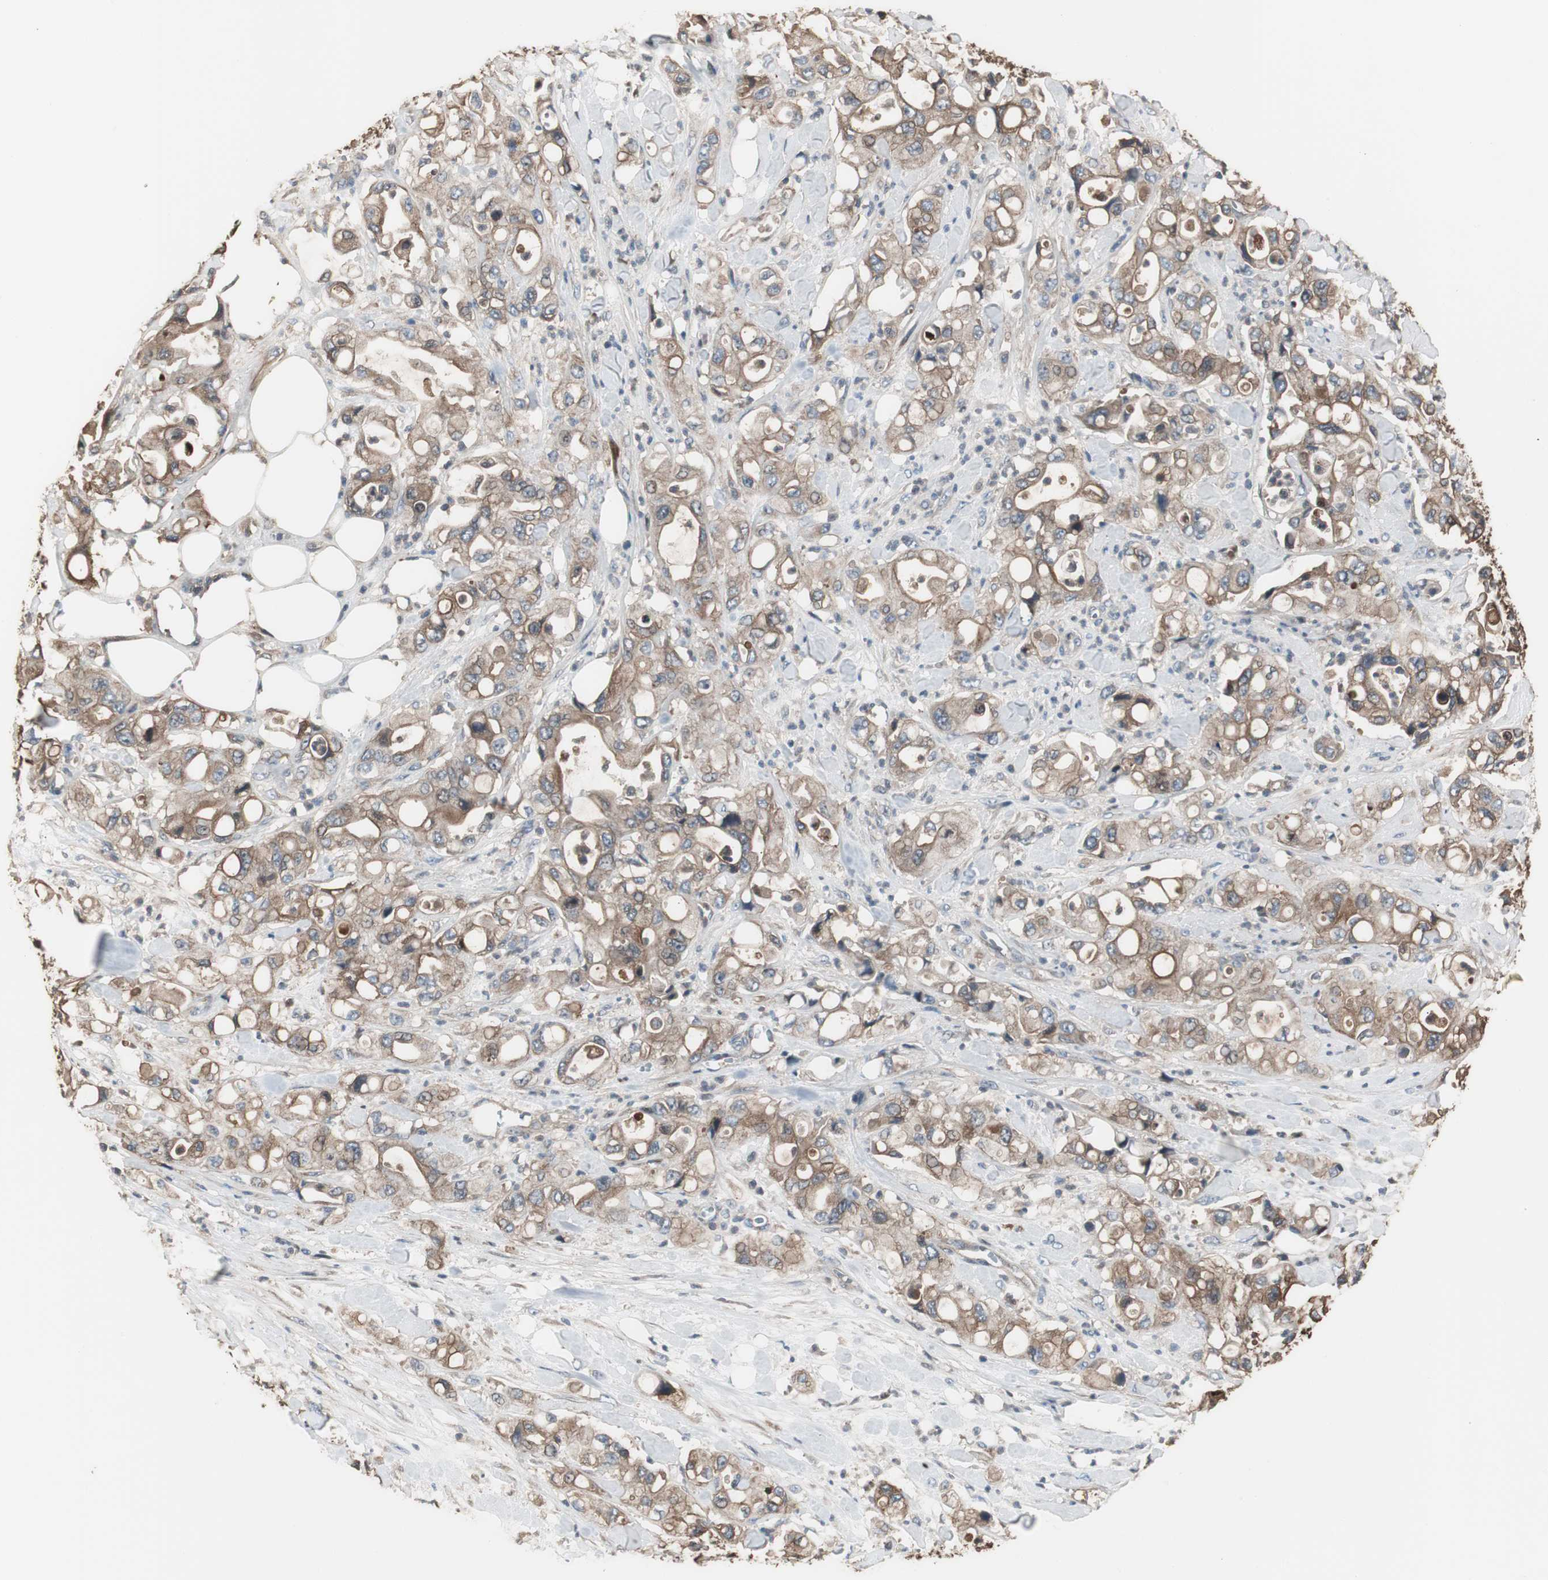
{"staining": {"intensity": "moderate", "quantity": ">75%", "location": "cytoplasmic/membranous"}, "tissue": "pancreatic cancer", "cell_type": "Tumor cells", "image_type": "cancer", "snomed": [{"axis": "morphology", "description": "Adenocarcinoma, NOS"}, {"axis": "topography", "description": "Pancreas"}], "caption": "This image displays immunohistochemistry (IHC) staining of pancreatic cancer (adenocarcinoma), with medium moderate cytoplasmic/membranous staining in approximately >75% of tumor cells.", "gene": "CAPNS1", "patient": {"sex": "male", "age": 70}}